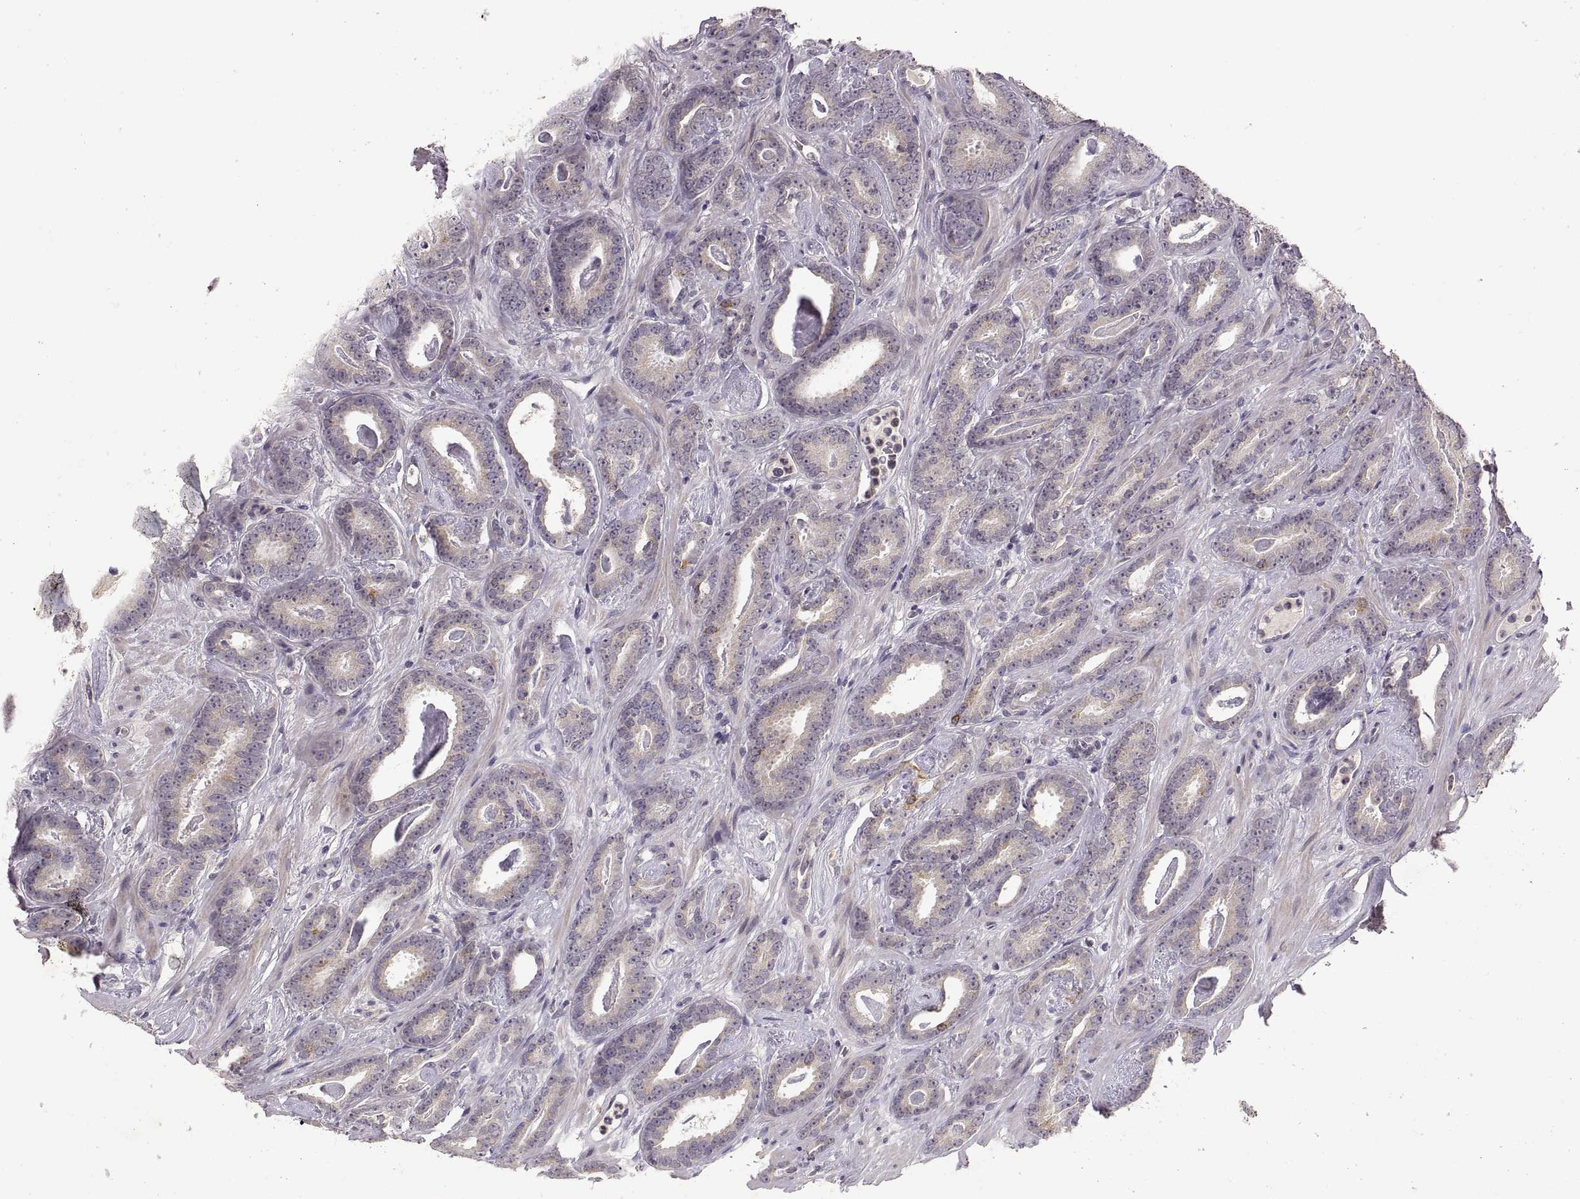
{"staining": {"intensity": "negative", "quantity": "none", "location": "none"}, "tissue": "prostate cancer", "cell_type": "Tumor cells", "image_type": "cancer", "snomed": [{"axis": "morphology", "description": "Adenocarcinoma, Medium grade"}, {"axis": "topography", "description": "Prostate and seminal vesicle, NOS"}, {"axis": "topography", "description": "Prostate"}], "caption": "Human adenocarcinoma (medium-grade) (prostate) stained for a protein using immunohistochemistry (IHC) displays no expression in tumor cells.", "gene": "HMGCR", "patient": {"sex": "male", "age": 54}}